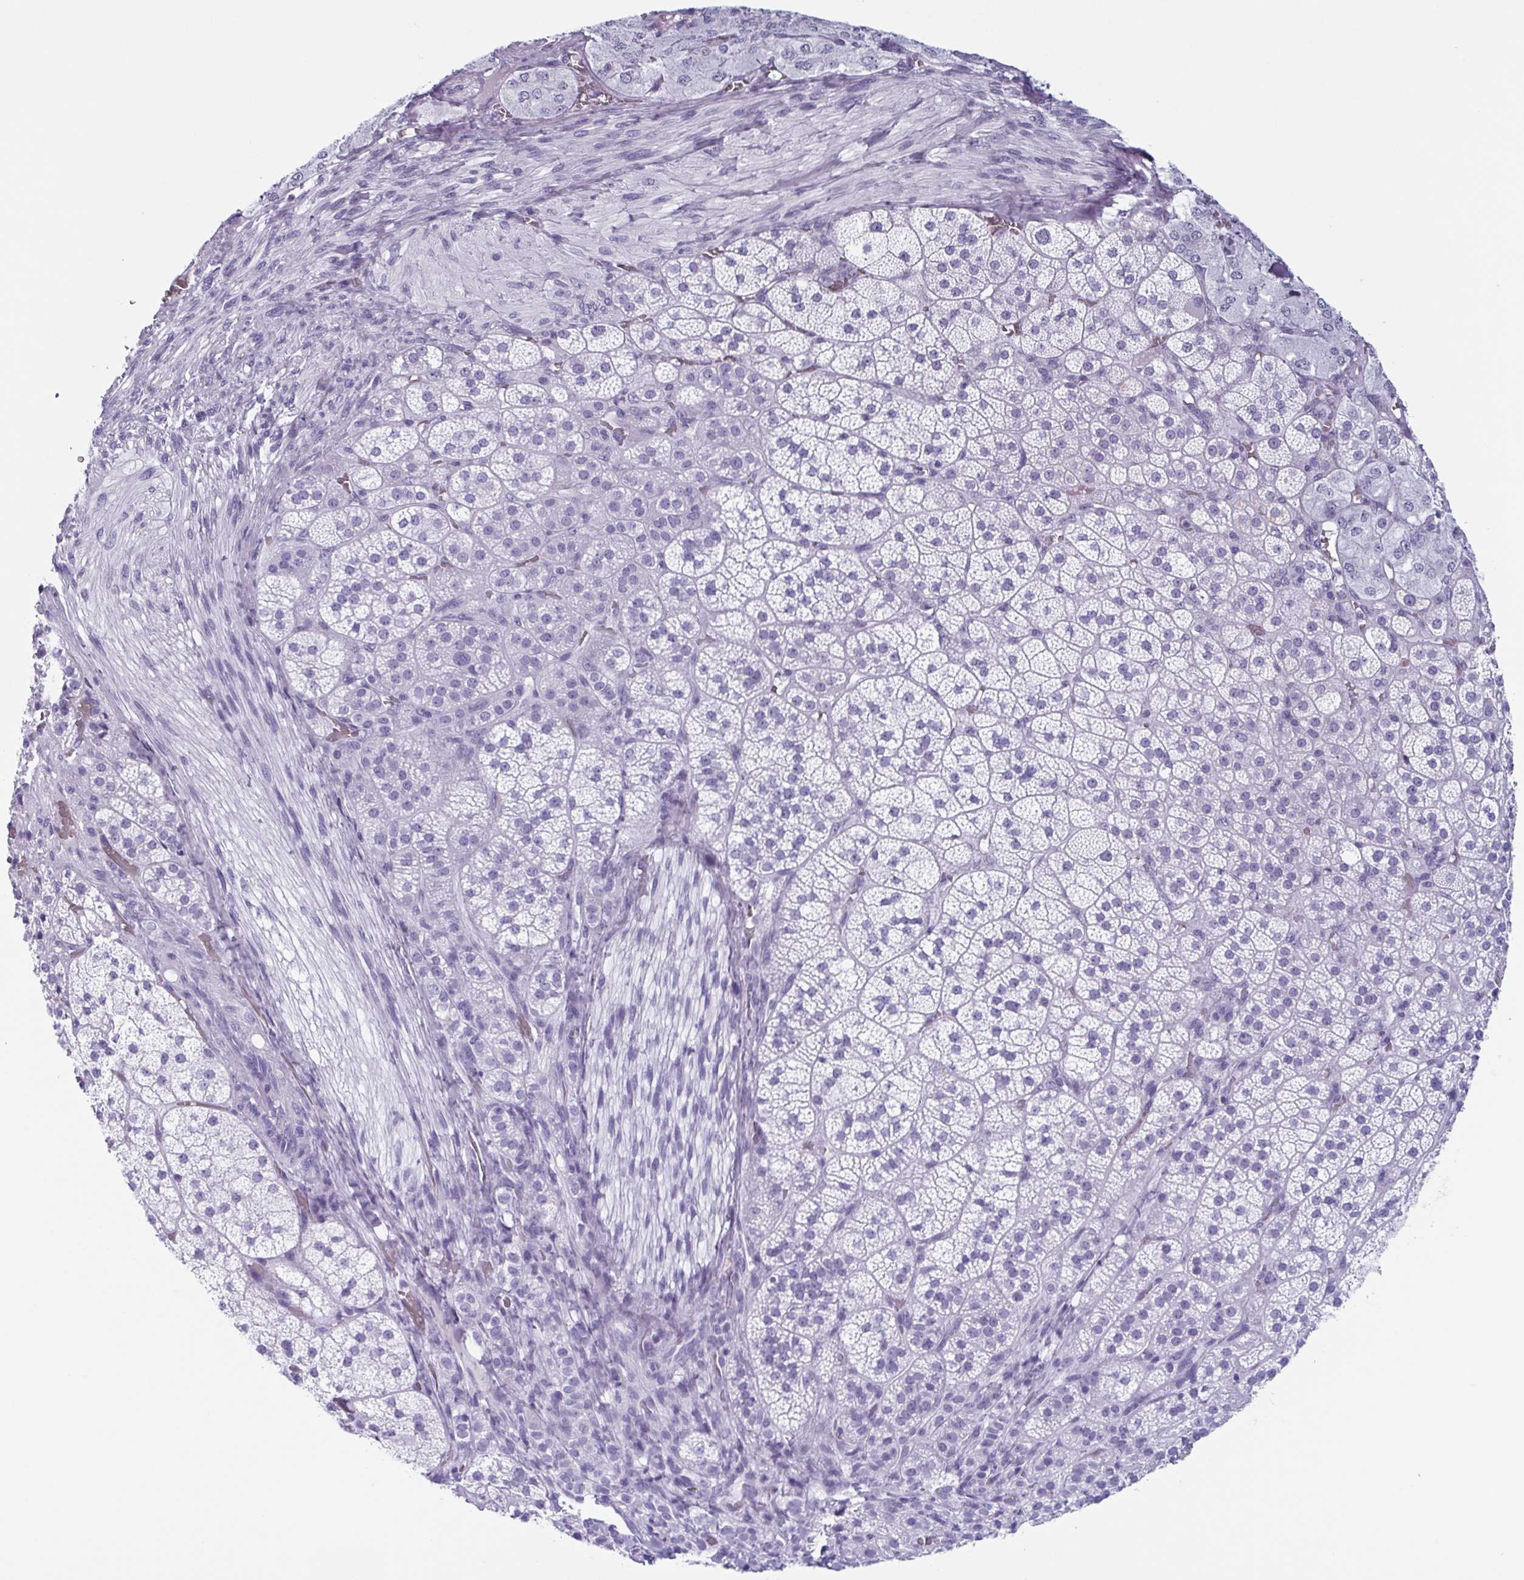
{"staining": {"intensity": "negative", "quantity": "none", "location": "none"}, "tissue": "adrenal gland", "cell_type": "Glandular cells", "image_type": "normal", "snomed": [{"axis": "morphology", "description": "Normal tissue, NOS"}, {"axis": "topography", "description": "Adrenal gland"}], "caption": "An image of adrenal gland stained for a protein shows no brown staining in glandular cells. (DAB immunohistochemistry with hematoxylin counter stain).", "gene": "ENKUR", "patient": {"sex": "female", "age": 60}}